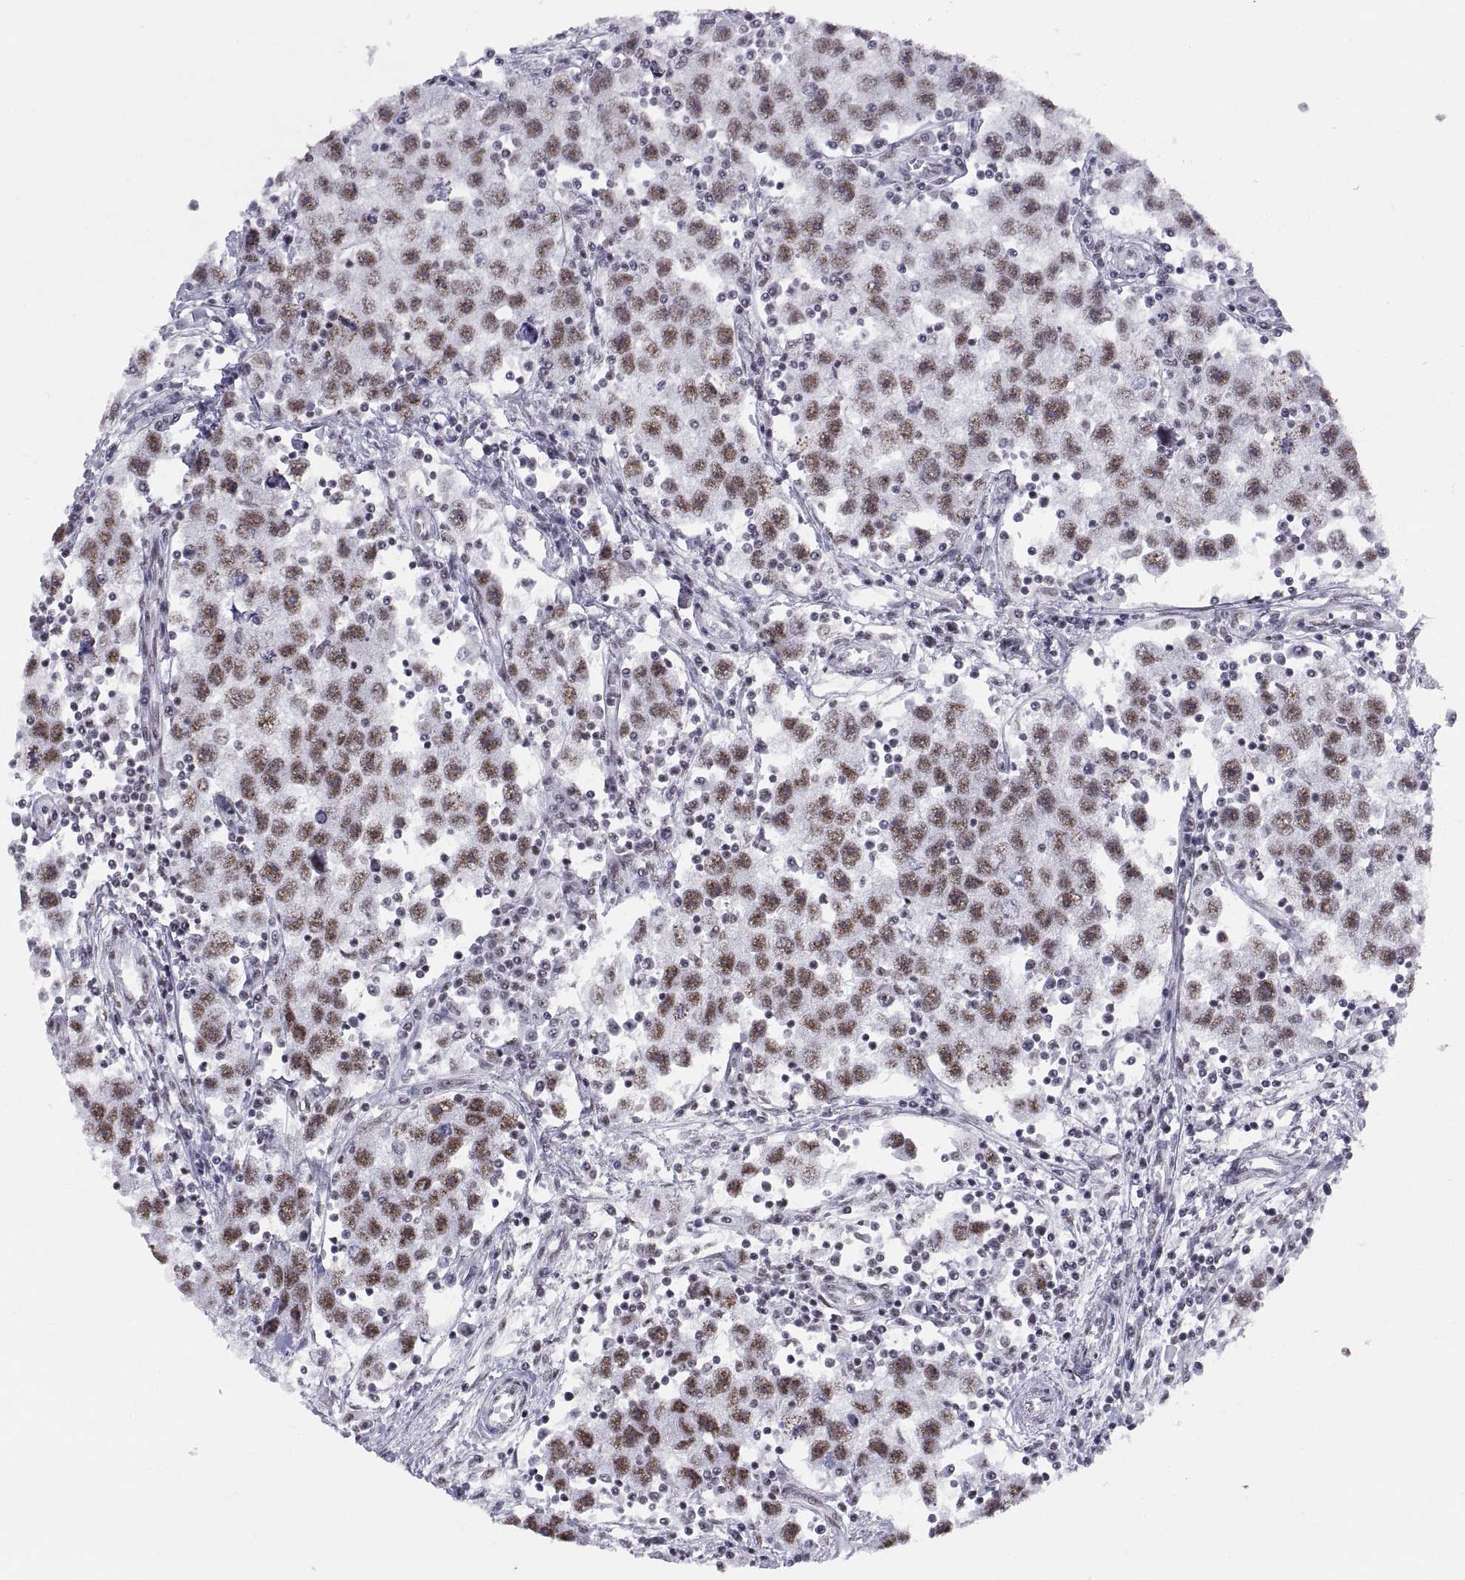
{"staining": {"intensity": "strong", "quantity": ">75%", "location": "nuclear"}, "tissue": "testis cancer", "cell_type": "Tumor cells", "image_type": "cancer", "snomed": [{"axis": "morphology", "description": "Seminoma, NOS"}, {"axis": "topography", "description": "Testis"}], "caption": "Testis seminoma tissue shows strong nuclear staining in about >75% of tumor cells", "gene": "NEUROD6", "patient": {"sex": "male", "age": 30}}